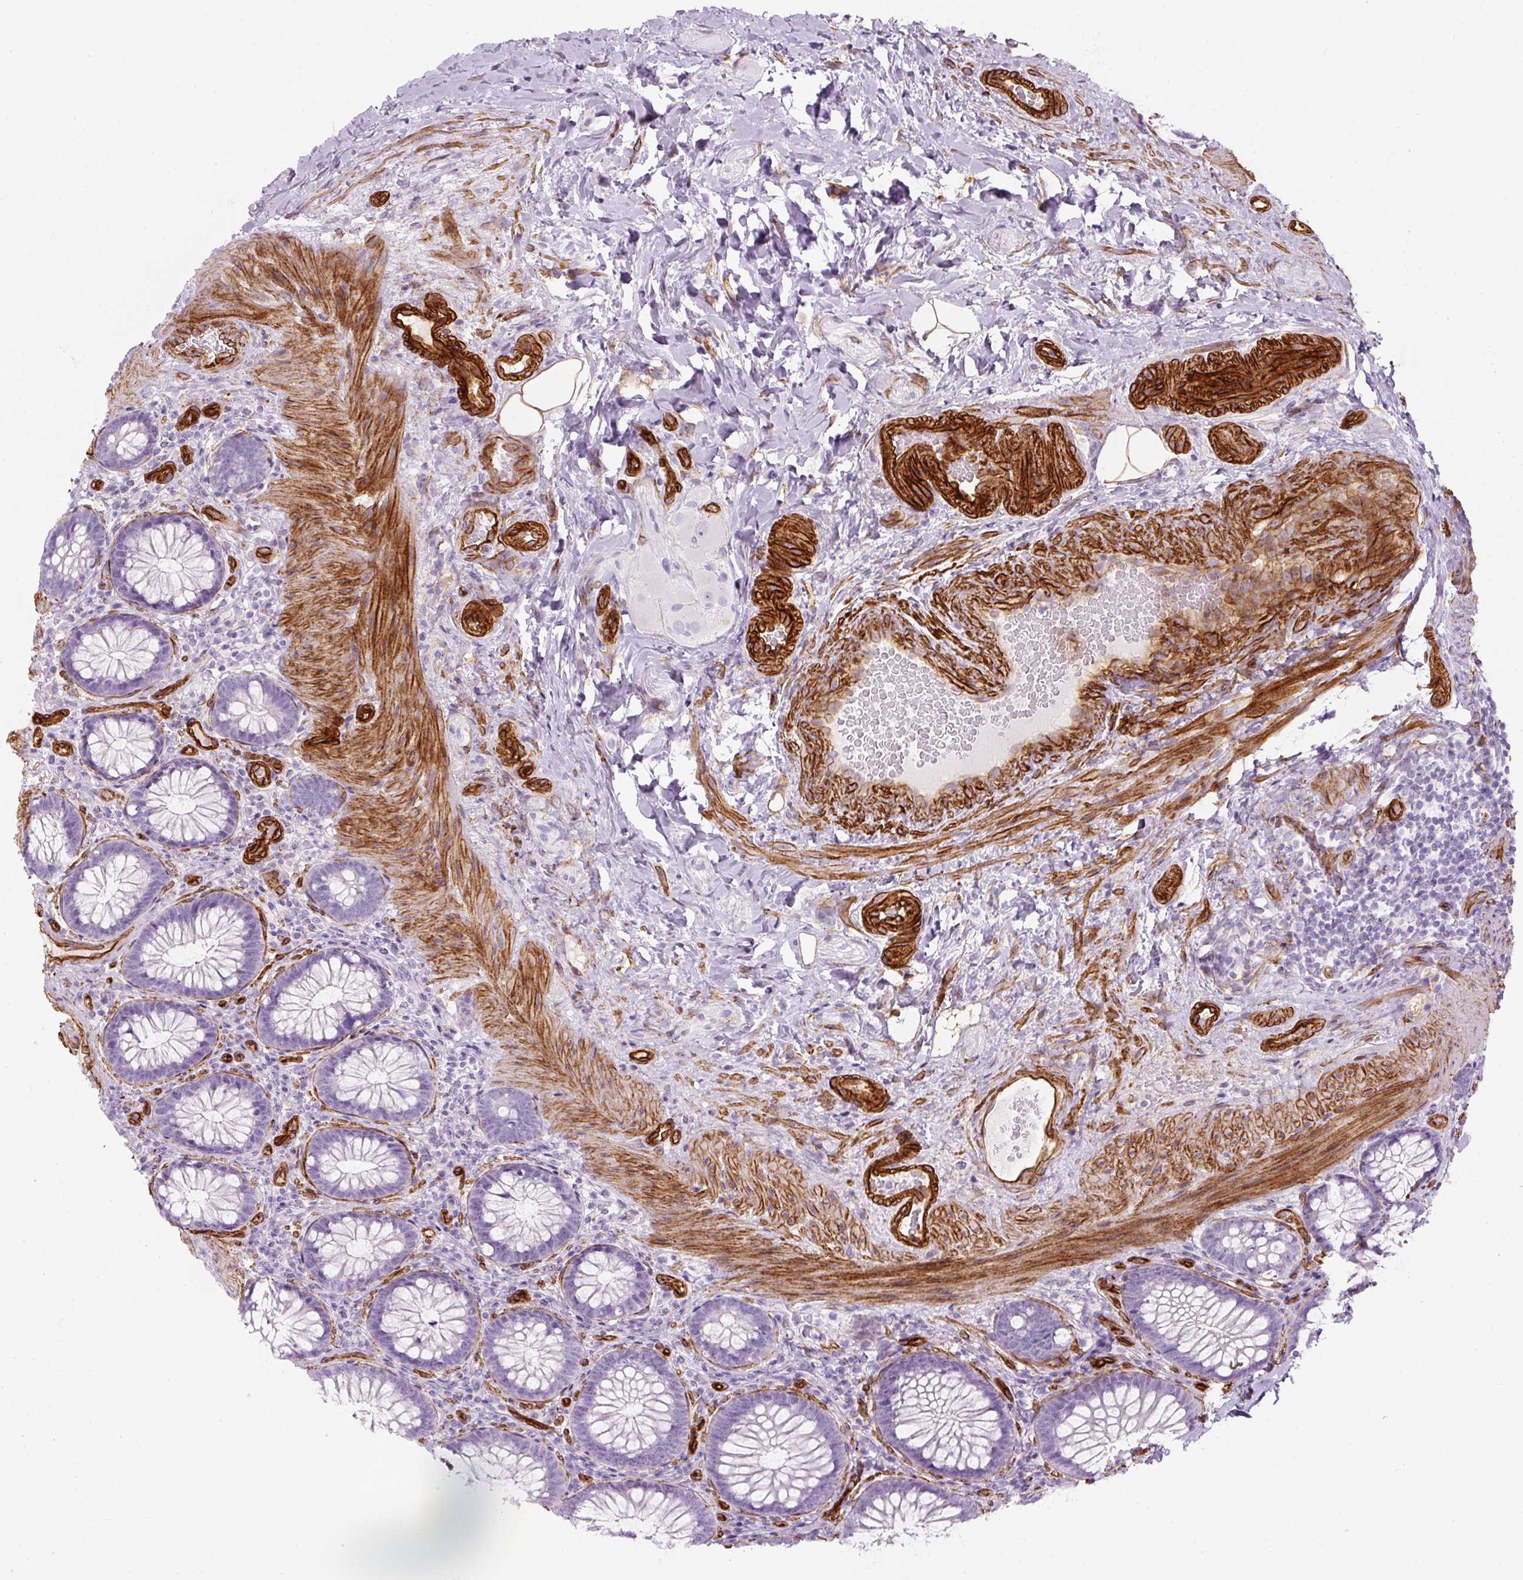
{"staining": {"intensity": "negative", "quantity": "none", "location": "none"}, "tissue": "colon", "cell_type": "Endothelial cells", "image_type": "normal", "snomed": [{"axis": "morphology", "description": "Normal tissue, NOS"}, {"axis": "morphology", "description": "Adenoma, NOS"}, {"axis": "topography", "description": "Soft tissue"}, {"axis": "topography", "description": "Colon"}], "caption": "High magnification brightfield microscopy of unremarkable colon stained with DAB (brown) and counterstained with hematoxylin (blue): endothelial cells show no significant staining. The staining is performed using DAB brown chromogen with nuclei counter-stained in using hematoxylin.", "gene": "CAVIN3", "patient": {"sex": "male", "age": 47}}